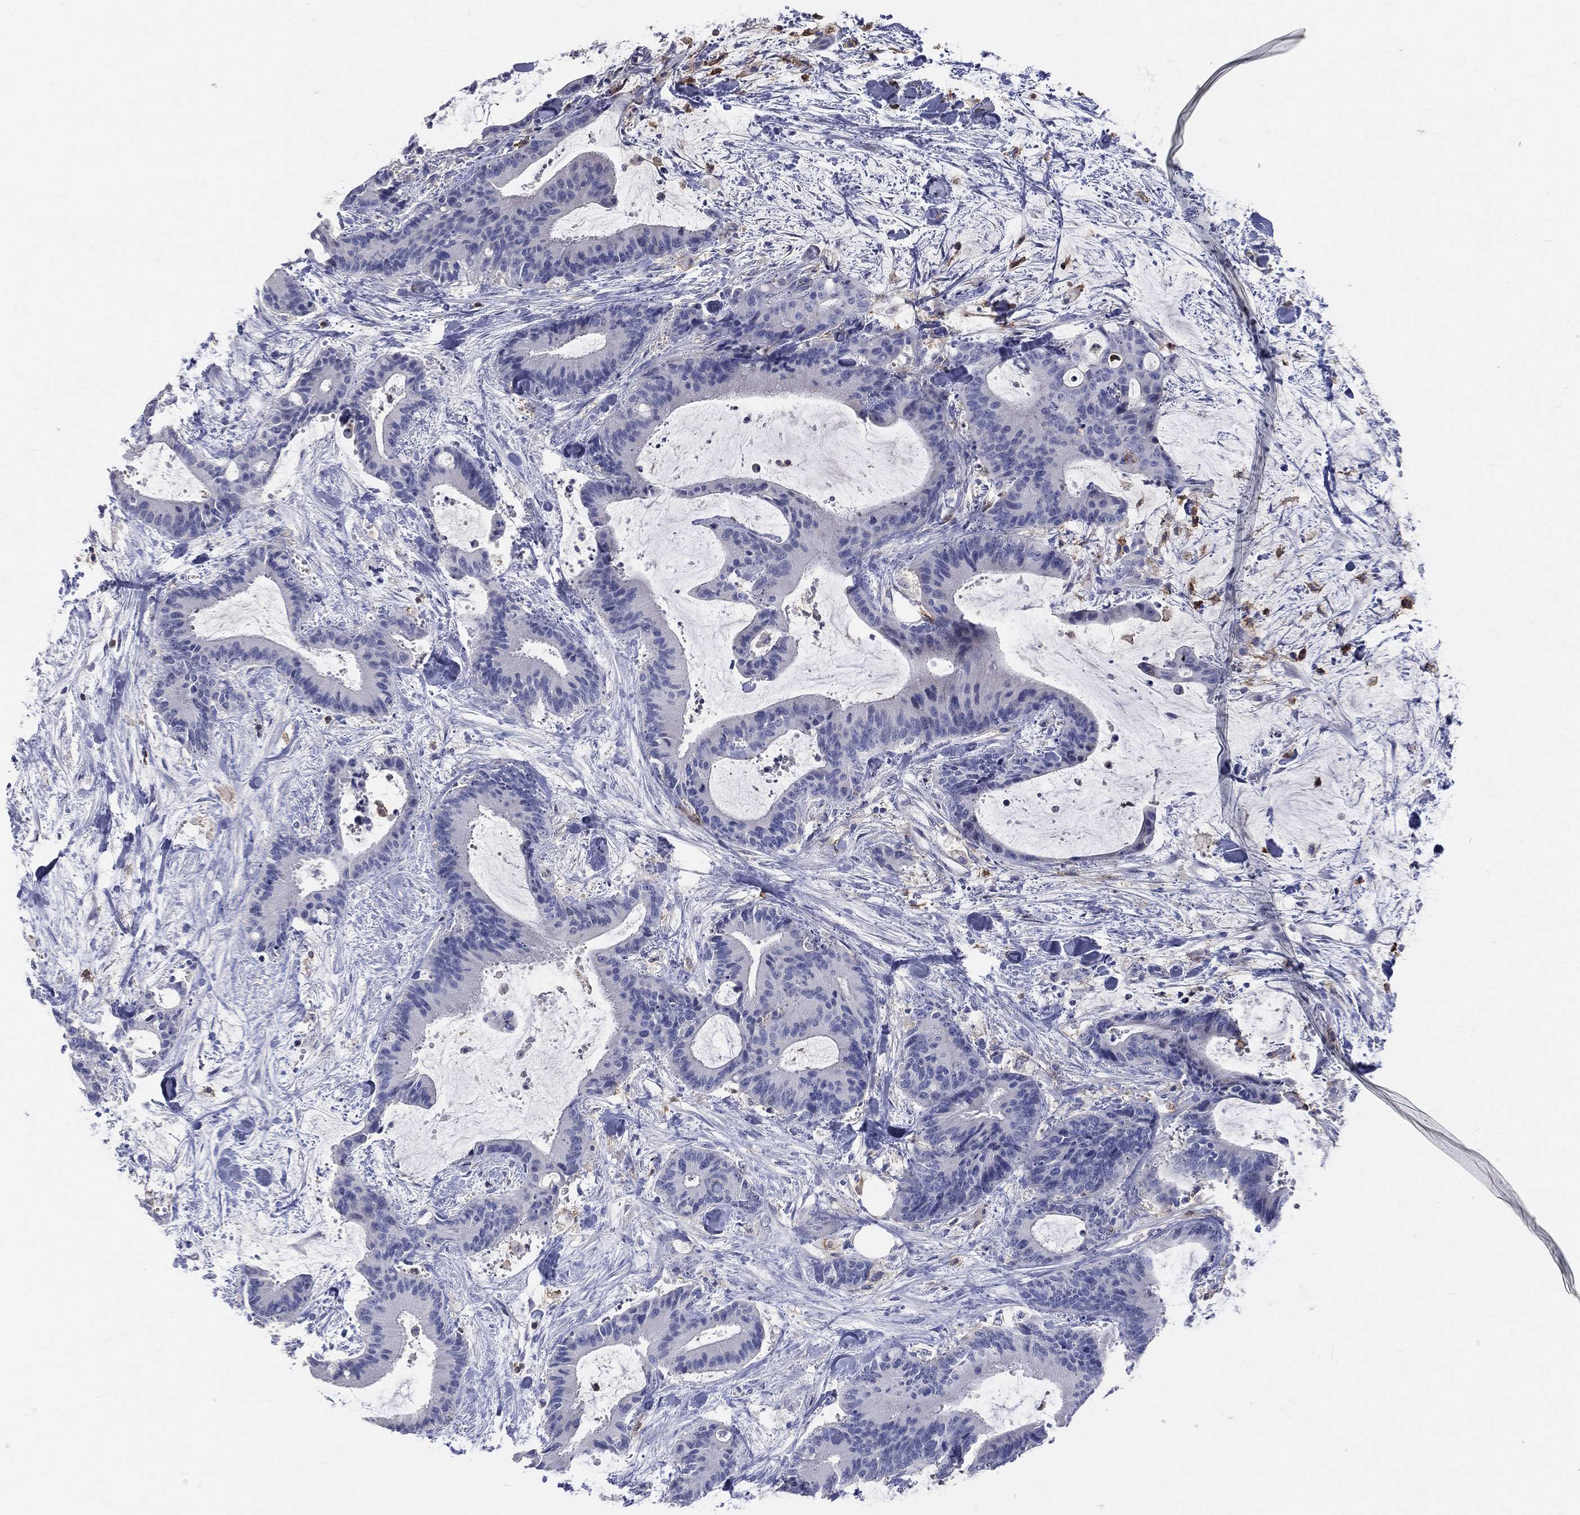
{"staining": {"intensity": "negative", "quantity": "none", "location": "none"}, "tissue": "liver cancer", "cell_type": "Tumor cells", "image_type": "cancer", "snomed": [{"axis": "morphology", "description": "Cholangiocarcinoma"}, {"axis": "topography", "description": "Liver"}], "caption": "IHC photomicrograph of neoplastic tissue: liver cholangiocarcinoma stained with DAB (3,3'-diaminobenzidine) reveals no significant protein staining in tumor cells.", "gene": "CD33", "patient": {"sex": "female", "age": 73}}